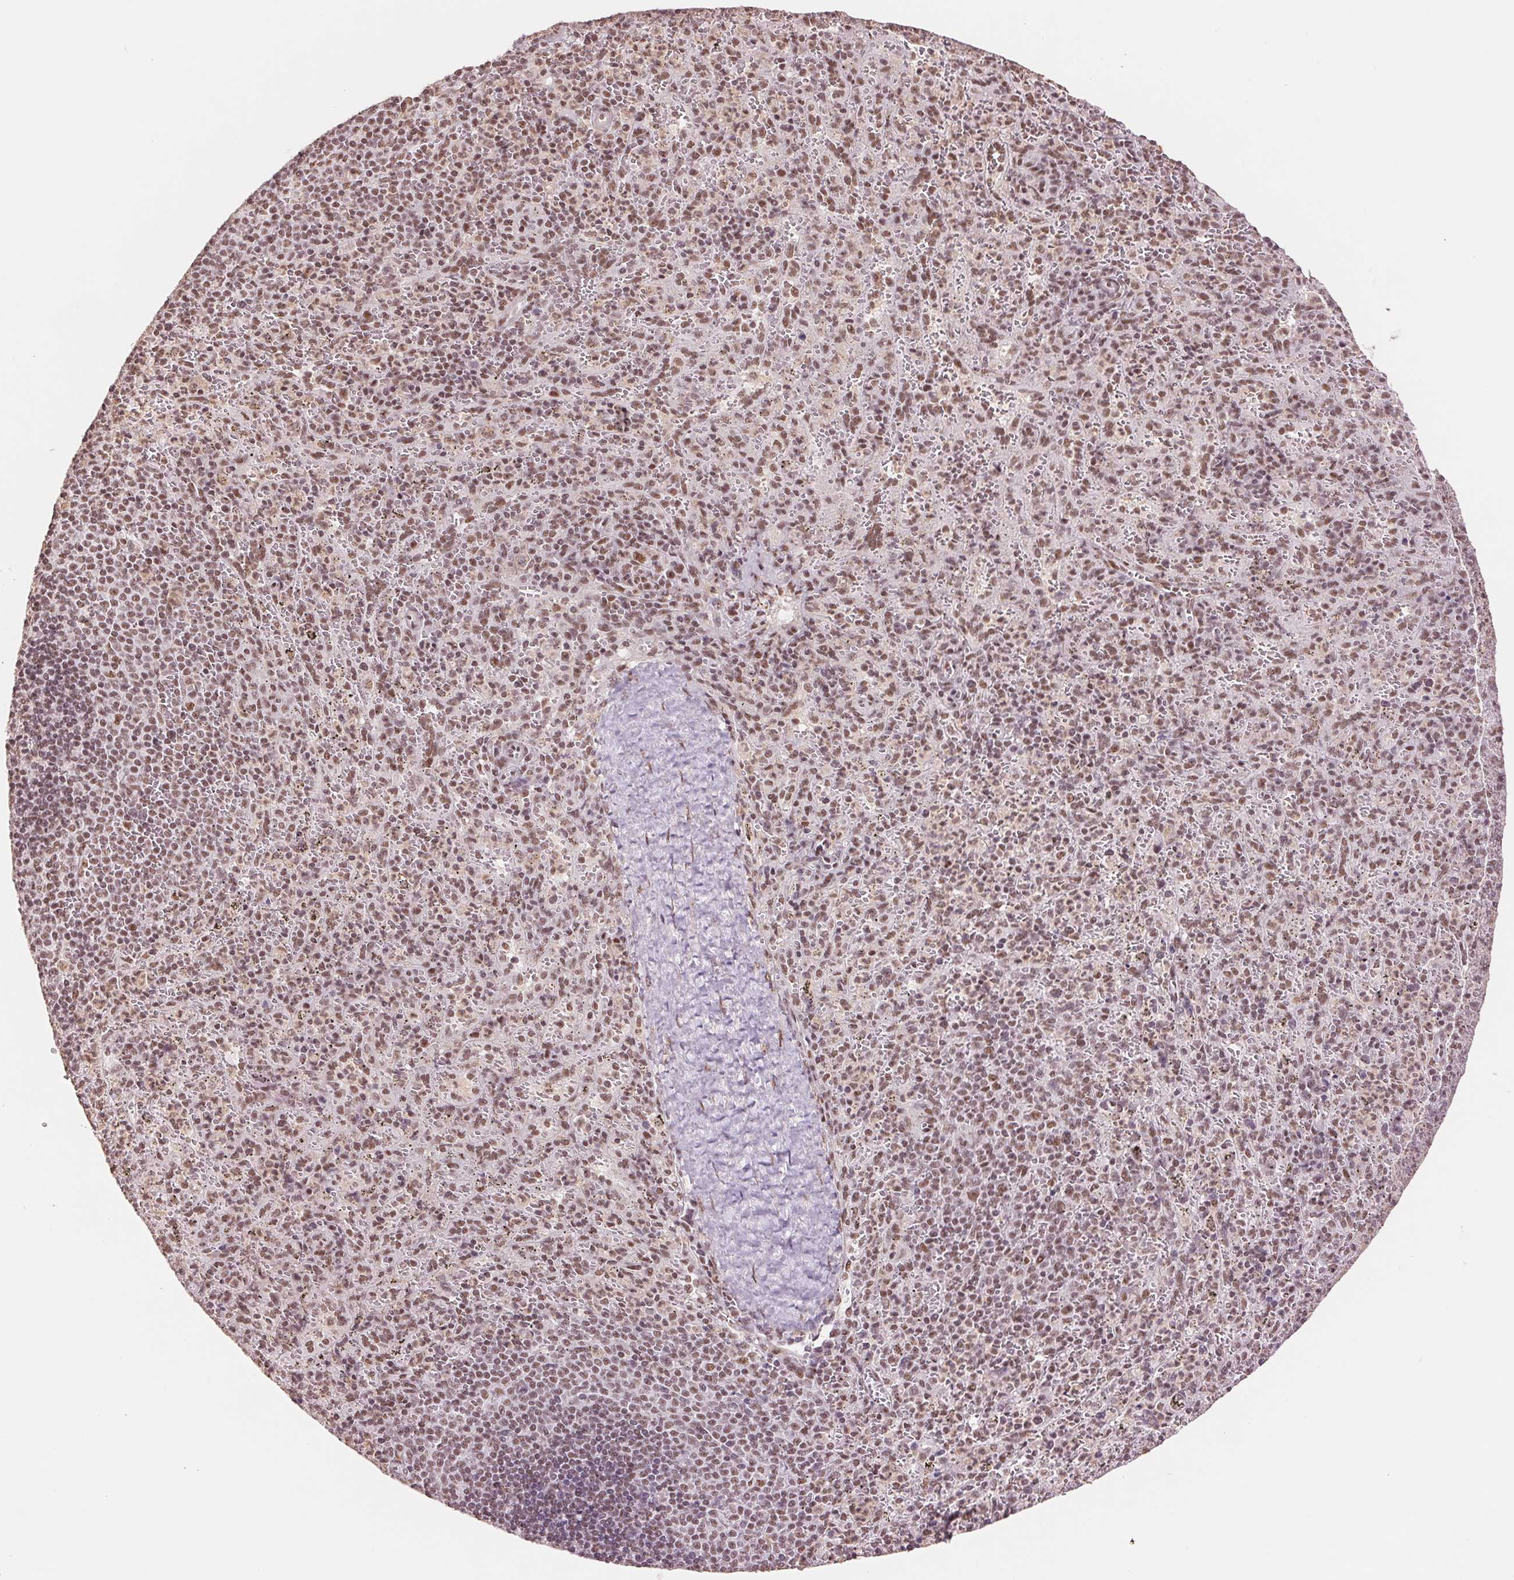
{"staining": {"intensity": "moderate", "quantity": ">75%", "location": "nuclear"}, "tissue": "spleen", "cell_type": "Cells in red pulp", "image_type": "normal", "snomed": [{"axis": "morphology", "description": "Normal tissue, NOS"}, {"axis": "topography", "description": "Spleen"}], "caption": "This is a photomicrograph of IHC staining of unremarkable spleen, which shows moderate staining in the nuclear of cells in red pulp.", "gene": "SREK1", "patient": {"sex": "male", "age": 57}}